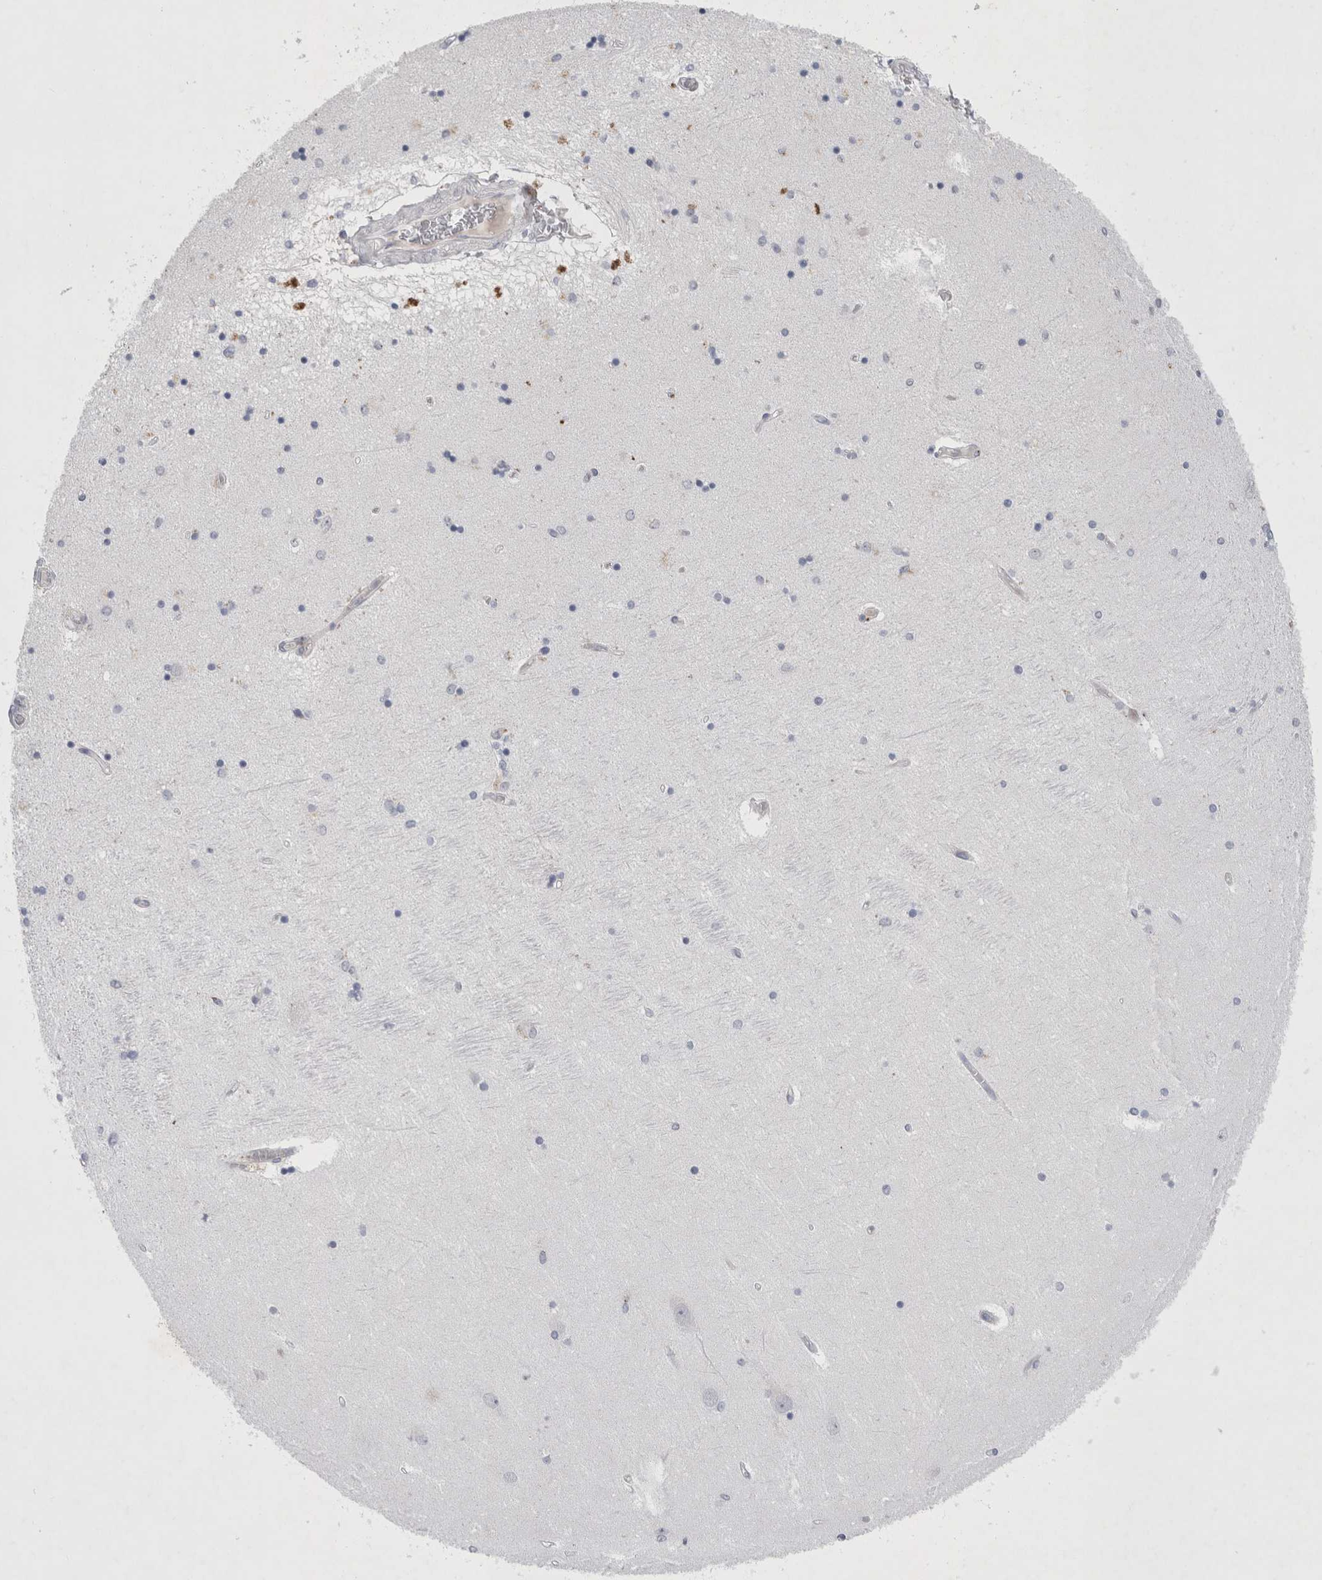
{"staining": {"intensity": "negative", "quantity": "none", "location": "none"}, "tissue": "hippocampus", "cell_type": "Glial cells", "image_type": "normal", "snomed": [{"axis": "morphology", "description": "Normal tissue, NOS"}, {"axis": "topography", "description": "Hippocampus"}], "caption": "High power microscopy histopathology image of an immunohistochemistry micrograph of benign hippocampus, revealing no significant expression in glial cells.", "gene": "GAA", "patient": {"sex": "female", "age": 54}}